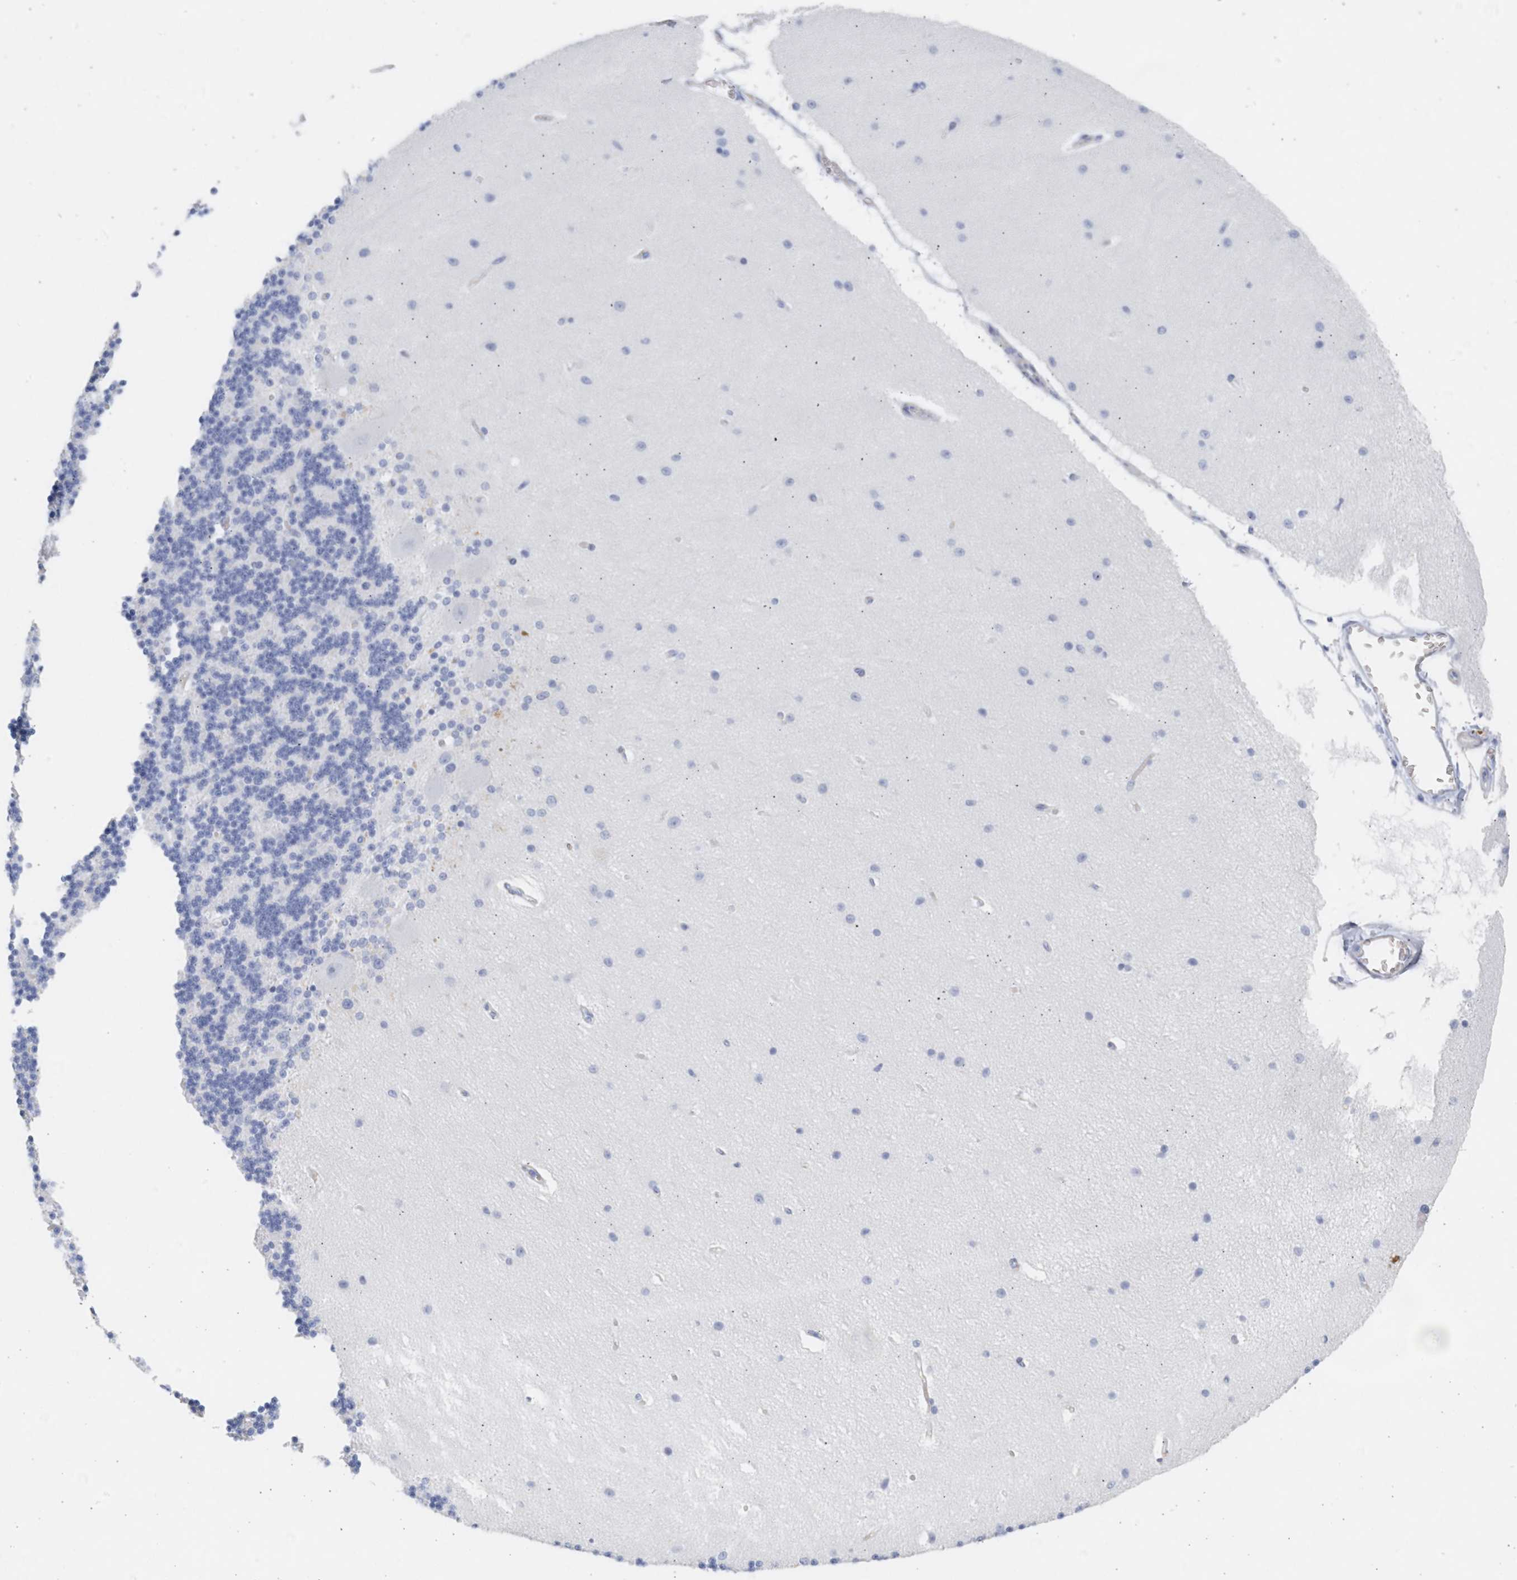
{"staining": {"intensity": "negative", "quantity": "none", "location": "none"}, "tissue": "cerebellum", "cell_type": "Cells in granular layer", "image_type": "normal", "snomed": [{"axis": "morphology", "description": "Normal tissue, NOS"}, {"axis": "topography", "description": "Cerebellum"}], "caption": "Cells in granular layer show no significant protein staining in benign cerebellum. The staining is performed using DAB brown chromogen with nuclei counter-stained in using hematoxylin.", "gene": "SPATA3", "patient": {"sex": "female", "age": 54}}